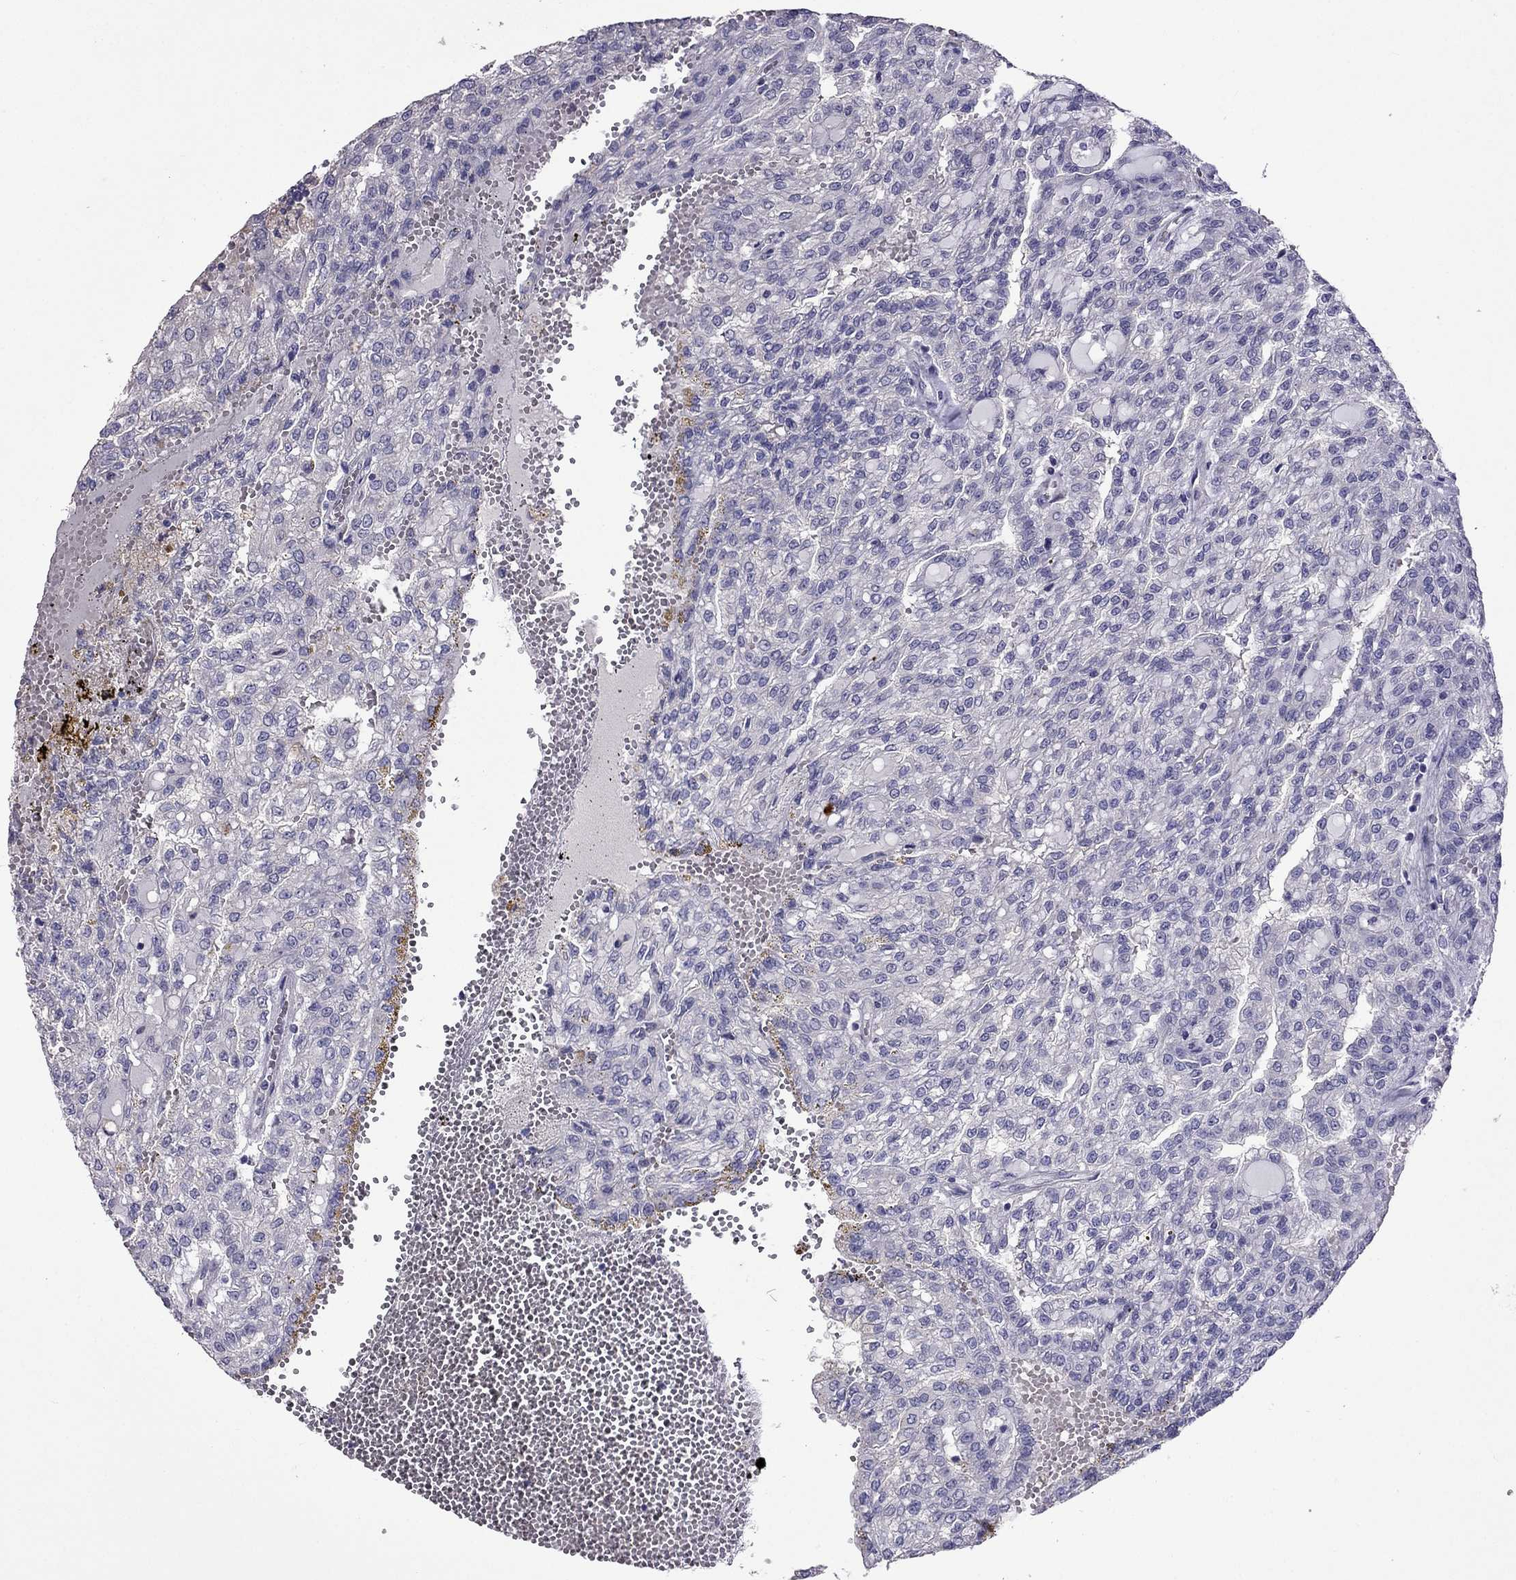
{"staining": {"intensity": "negative", "quantity": "none", "location": "none"}, "tissue": "renal cancer", "cell_type": "Tumor cells", "image_type": "cancer", "snomed": [{"axis": "morphology", "description": "Adenocarcinoma, NOS"}, {"axis": "topography", "description": "Kidney"}], "caption": "Renal adenocarcinoma stained for a protein using immunohistochemistry (IHC) reveals no expression tumor cells.", "gene": "AQP9", "patient": {"sex": "male", "age": 63}}